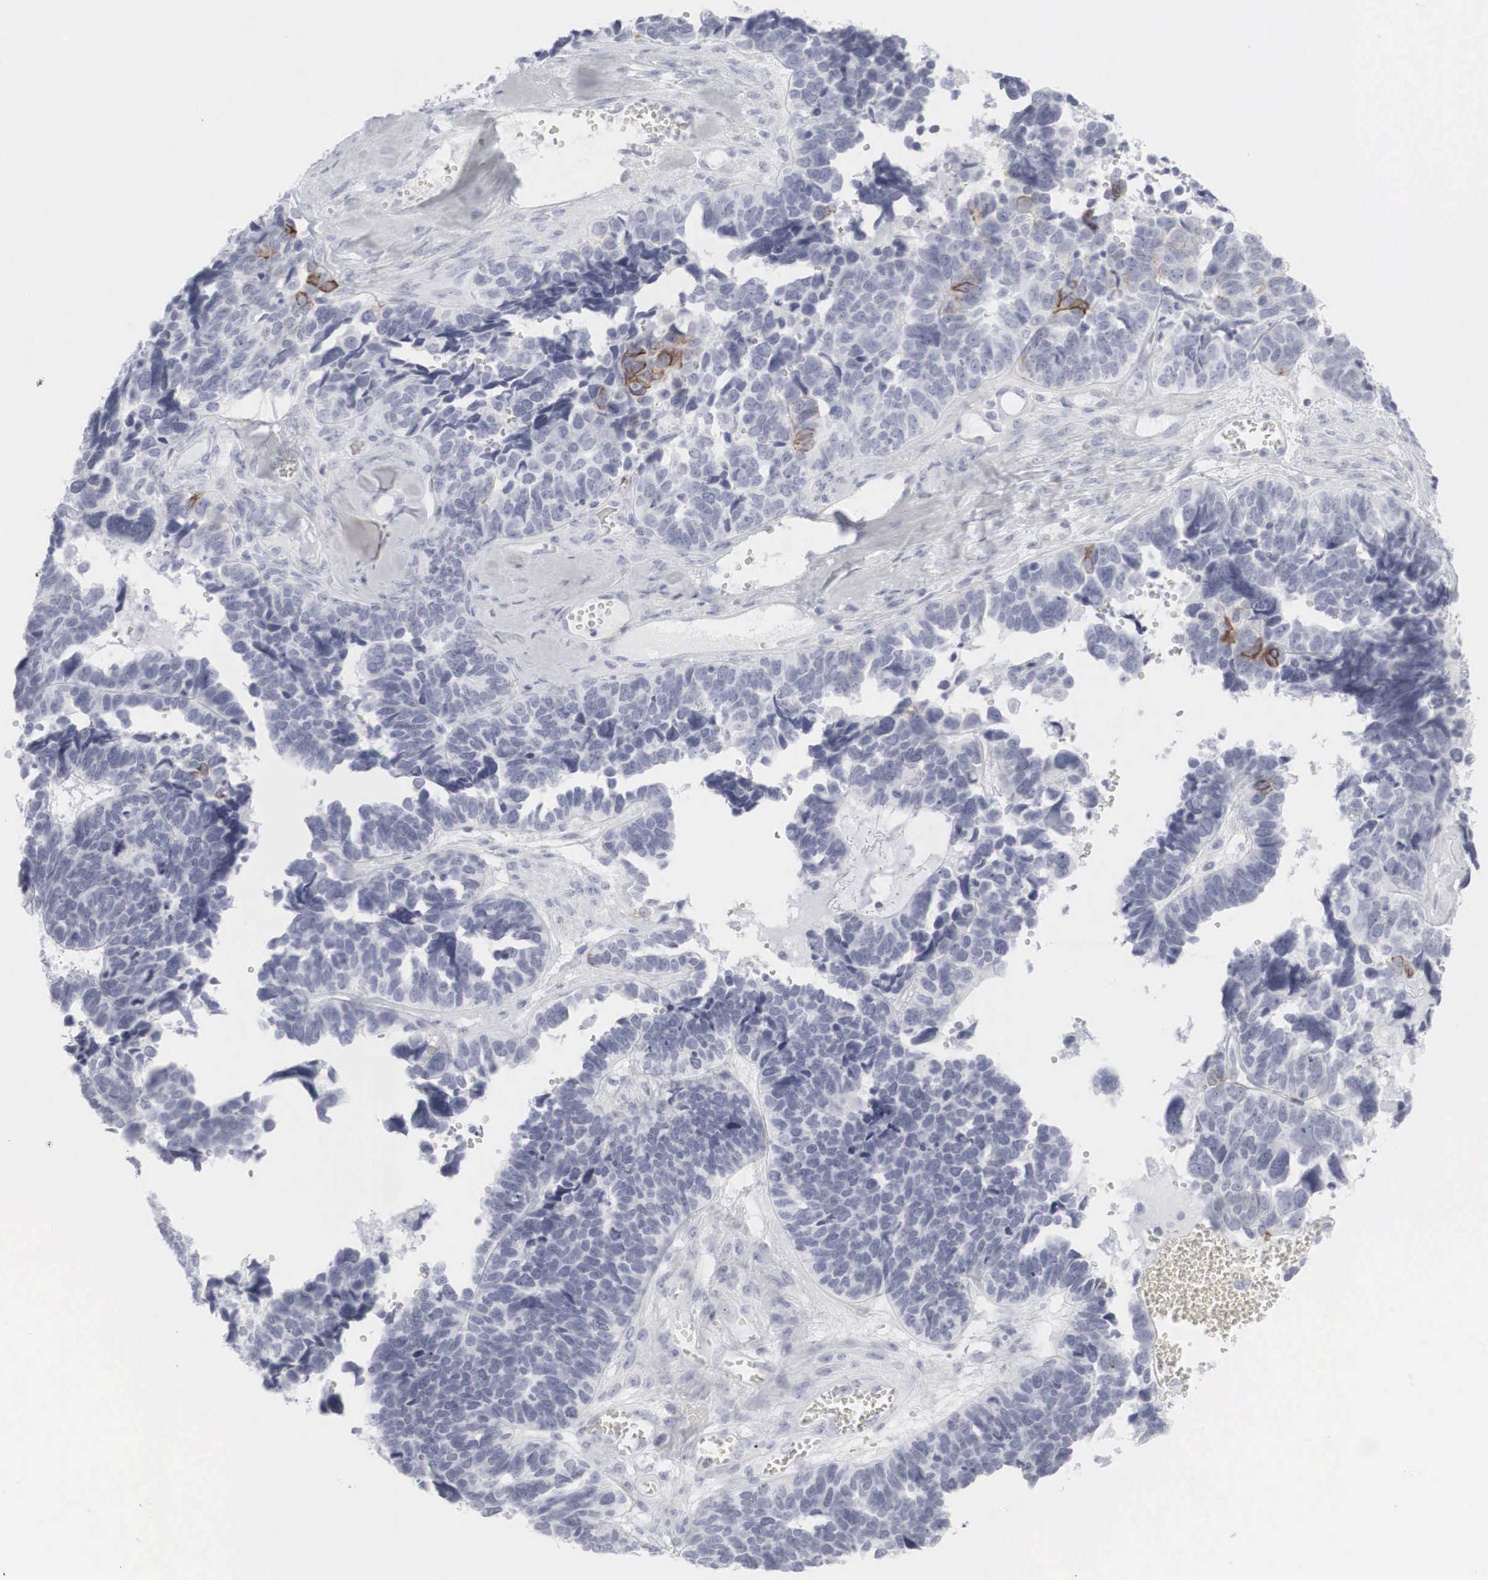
{"staining": {"intensity": "strong", "quantity": "<25%", "location": "cytoplasmic/membranous"}, "tissue": "ovarian cancer", "cell_type": "Tumor cells", "image_type": "cancer", "snomed": [{"axis": "morphology", "description": "Cystadenocarcinoma, serous, NOS"}, {"axis": "topography", "description": "Ovary"}], "caption": "Immunohistochemistry (IHC) histopathology image of neoplastic tissue: ovarian serous cystadenocarcinoma stained using IHC exhibits medium levels of strong protein expression localized specifically in the cytoplasmic/membranous of tumor cells, appearing as a cytoplasmic/membranous brown color.", "gene": "KRT14", "patient": {"sex": "female", "age": 77}}